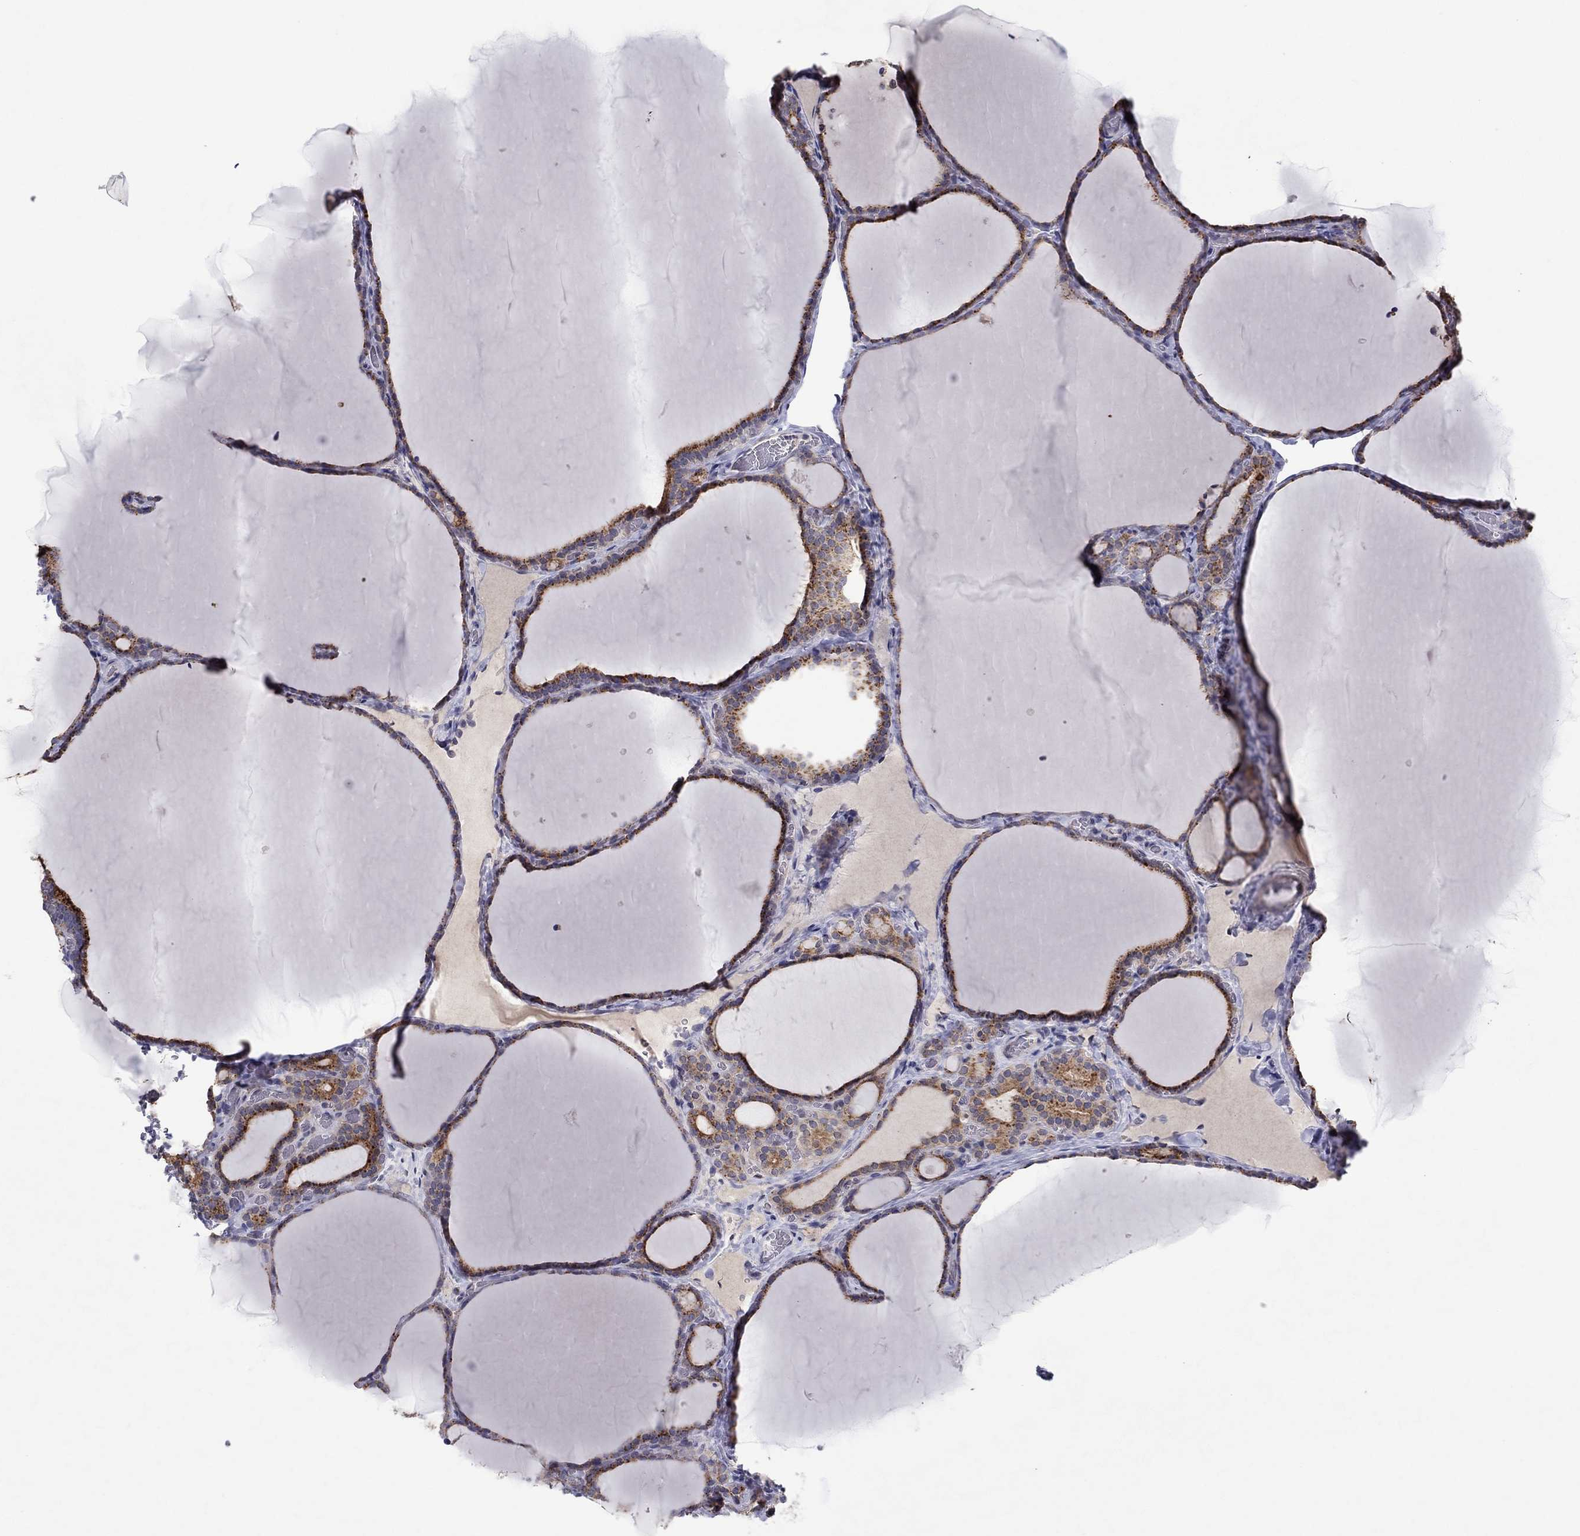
{"staining": {"intensity": "strong", "quantity": ">75%", "location": "cytoplasmic/membranous"}, "tissue": "thyroid gland", "cell_type": "Glandular cells", "image_type": "normal", "snomed": [{"axis": "morphology", "description": "Normal tissue, NOS"}, {"axis": "morphology", "description": "Hyperplasia, NOS"}, {"axis": "topography", "description": "Thyroid gland"}], "caption": "A brown stain shows strong cytoplasmic/membranous expression of a protein in glandular cells of benign human thyroid gland.", "gene": "CRACDL", "patient": {"sex": "female", "age": 27}}